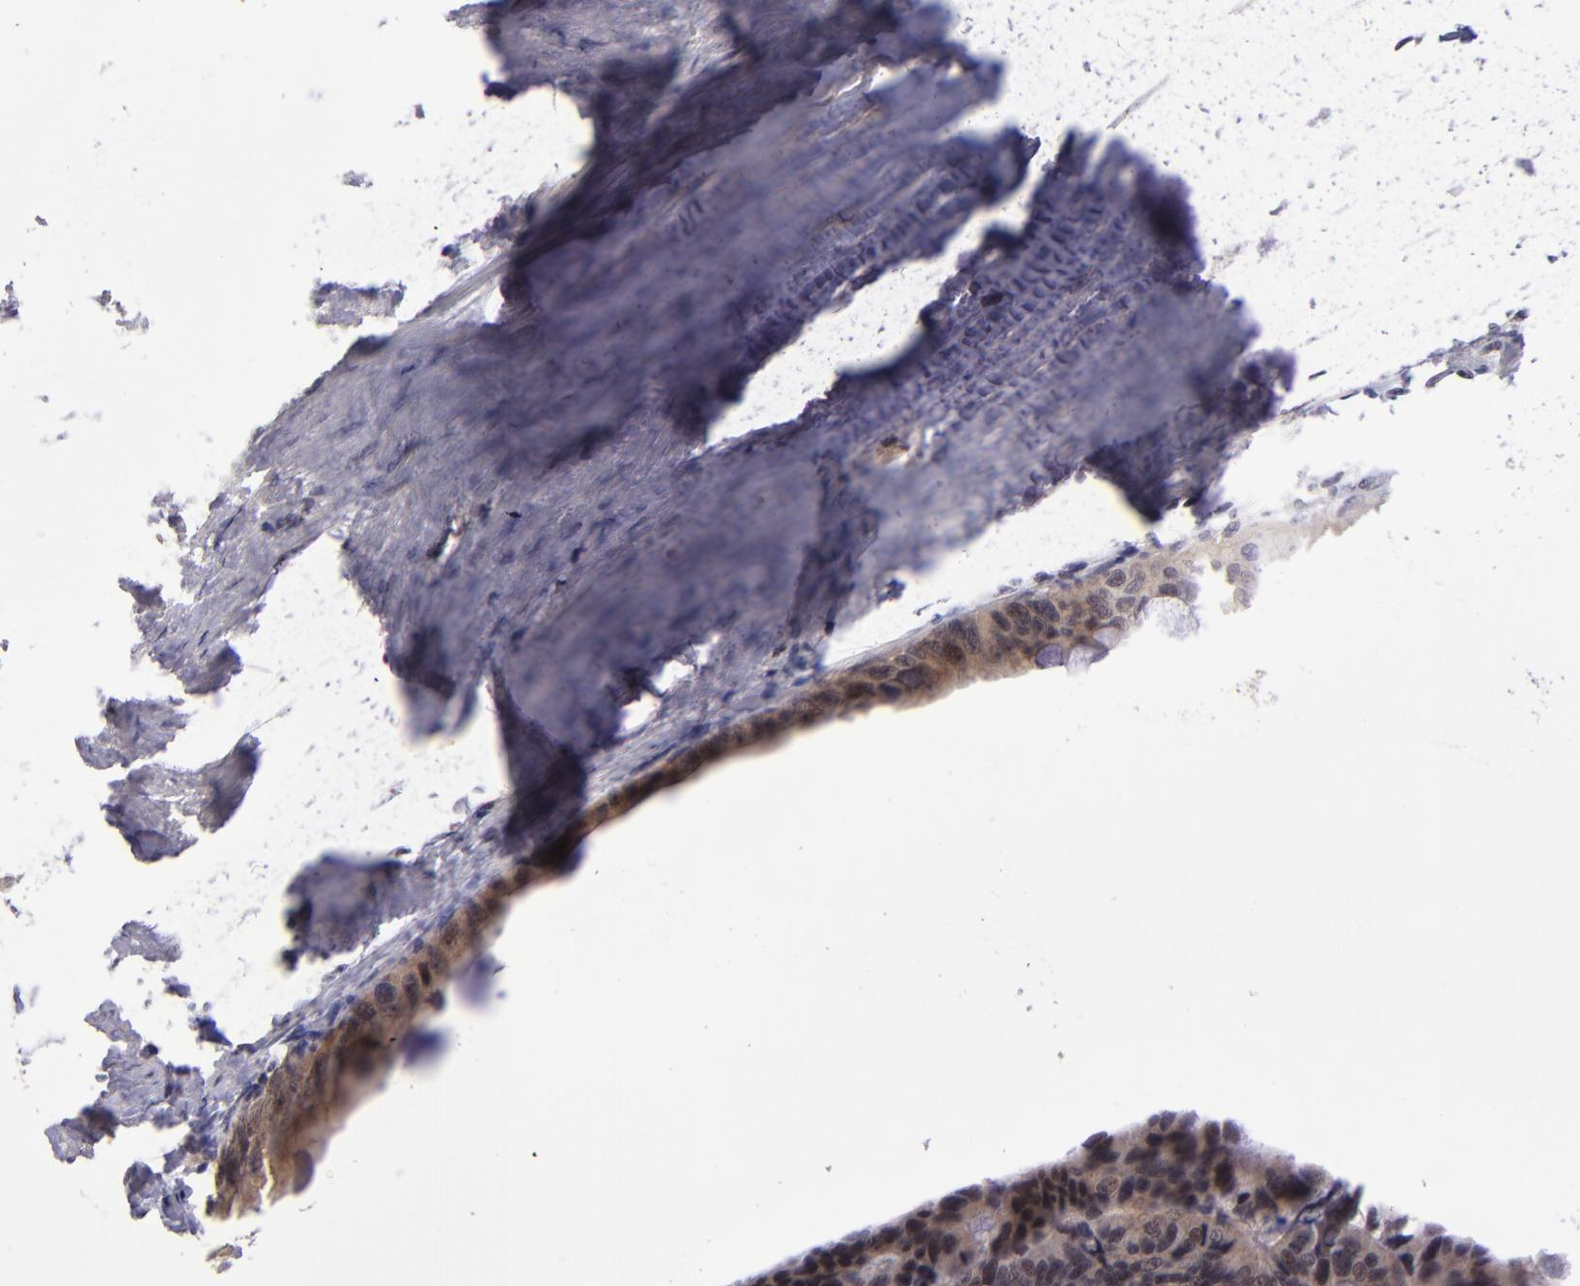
{"staining": {"intensity": "weak", "quantity": ">75%", "location": "cytoplasmic/membranous,nuclear"}, "tissue": "colorectal cancer", "cell_type": "Tumor cells", "image_type": "cancer", "snomed": [{"axis": "morphology", "description": "Adenocarcinoma, NOS"}, {"axis": "topography", "description": "Colon"}], "caption": "Brown immunohistochemical staining in human colorectal adenocarcinoma demonstrates weak cytoplasmic/membranous and nuclear positivity in about >75% of tumor cells.", "gene": "PCNX4", "patient": {"sex": "female", "age": 55}}